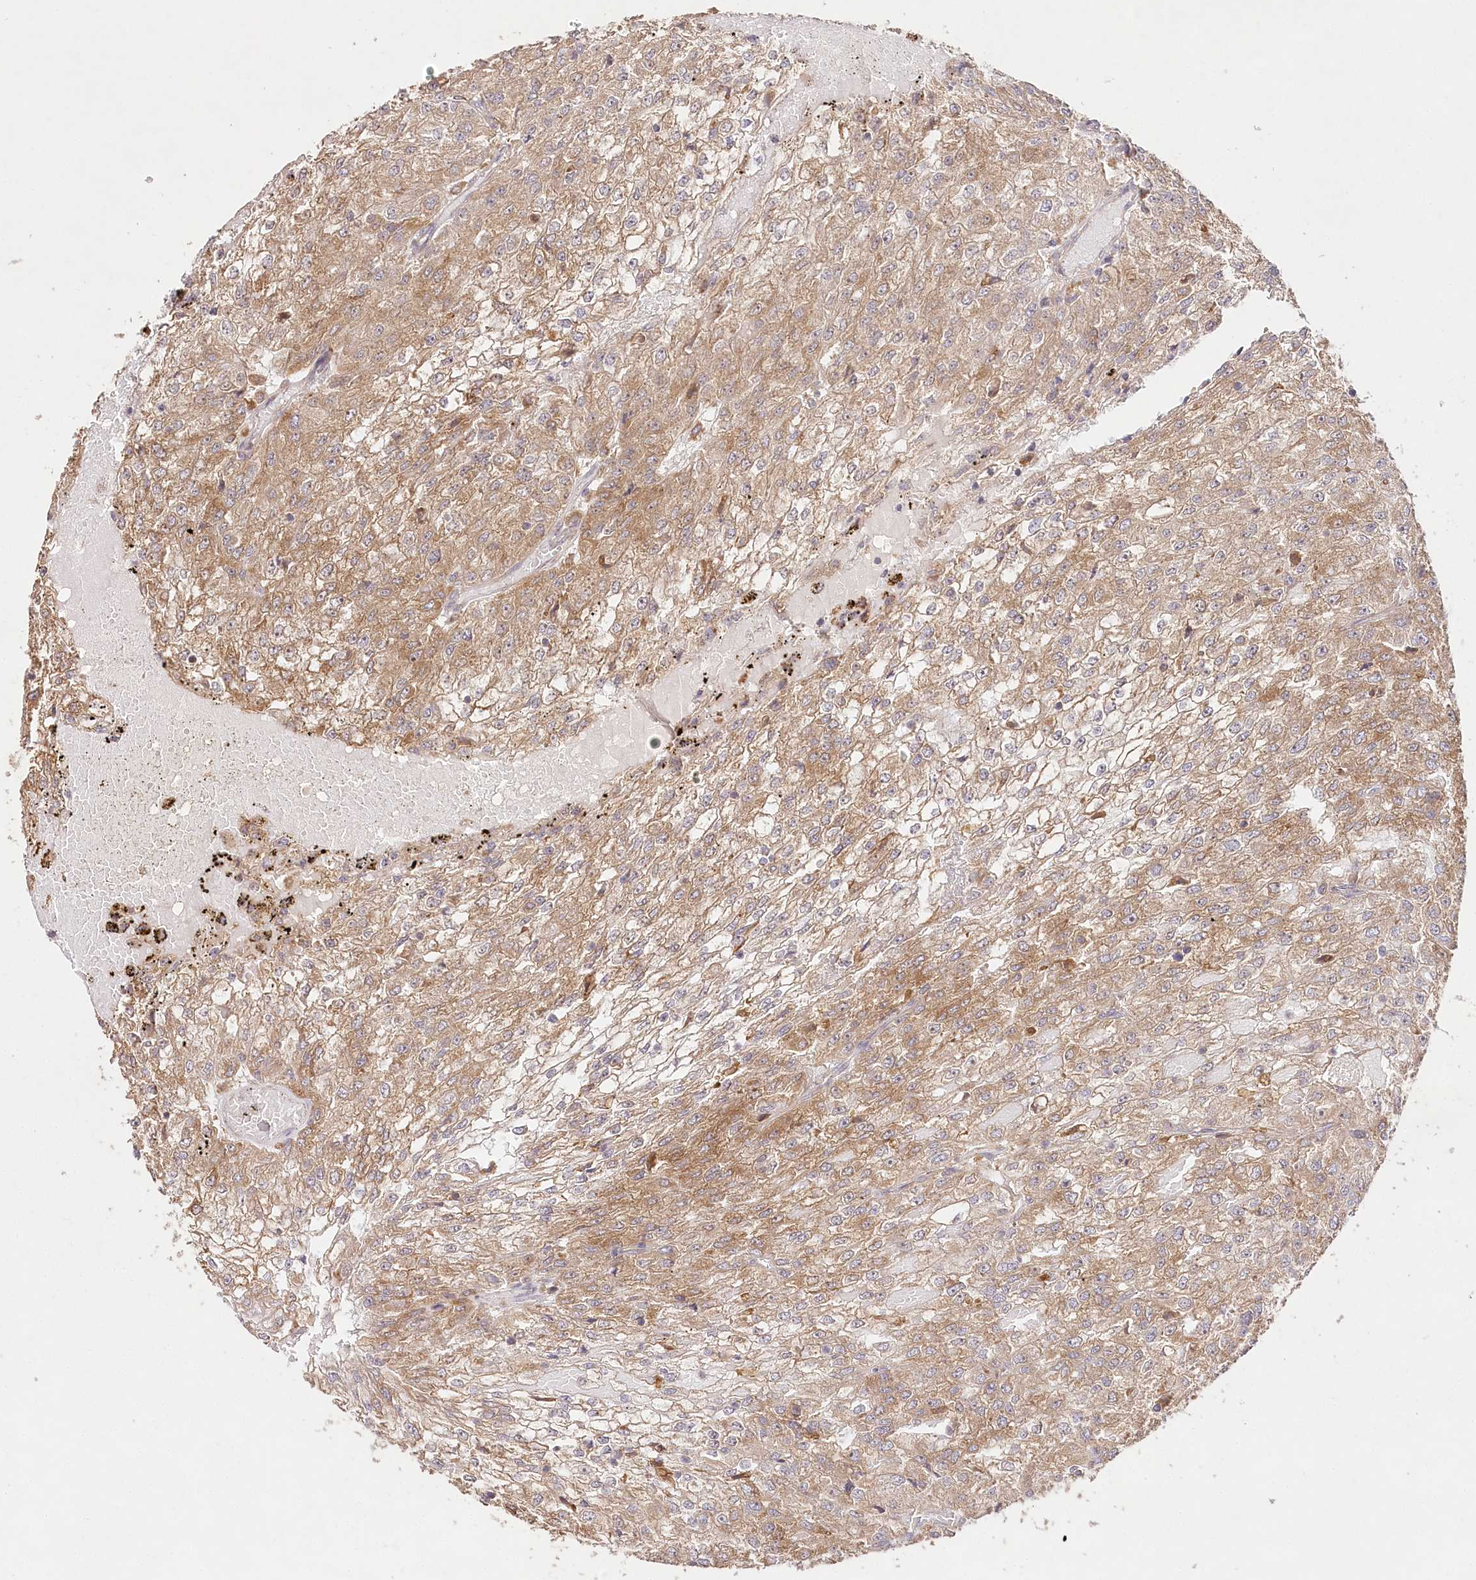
{"staining": {"intensity": "moderate", "quantity": ">75%", "location": "cytoplasmic/membranous"}, "tissue": "renal cancer", "cell_type": "Tumor cells", "image_type": "cancer", "snomed": [{"axis": "morphology", "description": "Adenocarcinoma, NOS"}, {"axis": "topography", "description": "Kidney"}], "caption": "Tumor cells reveal moderate cytoplasmic/membranous staining in about >75% of cells in renal cancer.", "gene": "DMXL1", "patient": {"sex": "female", "age": 54}}